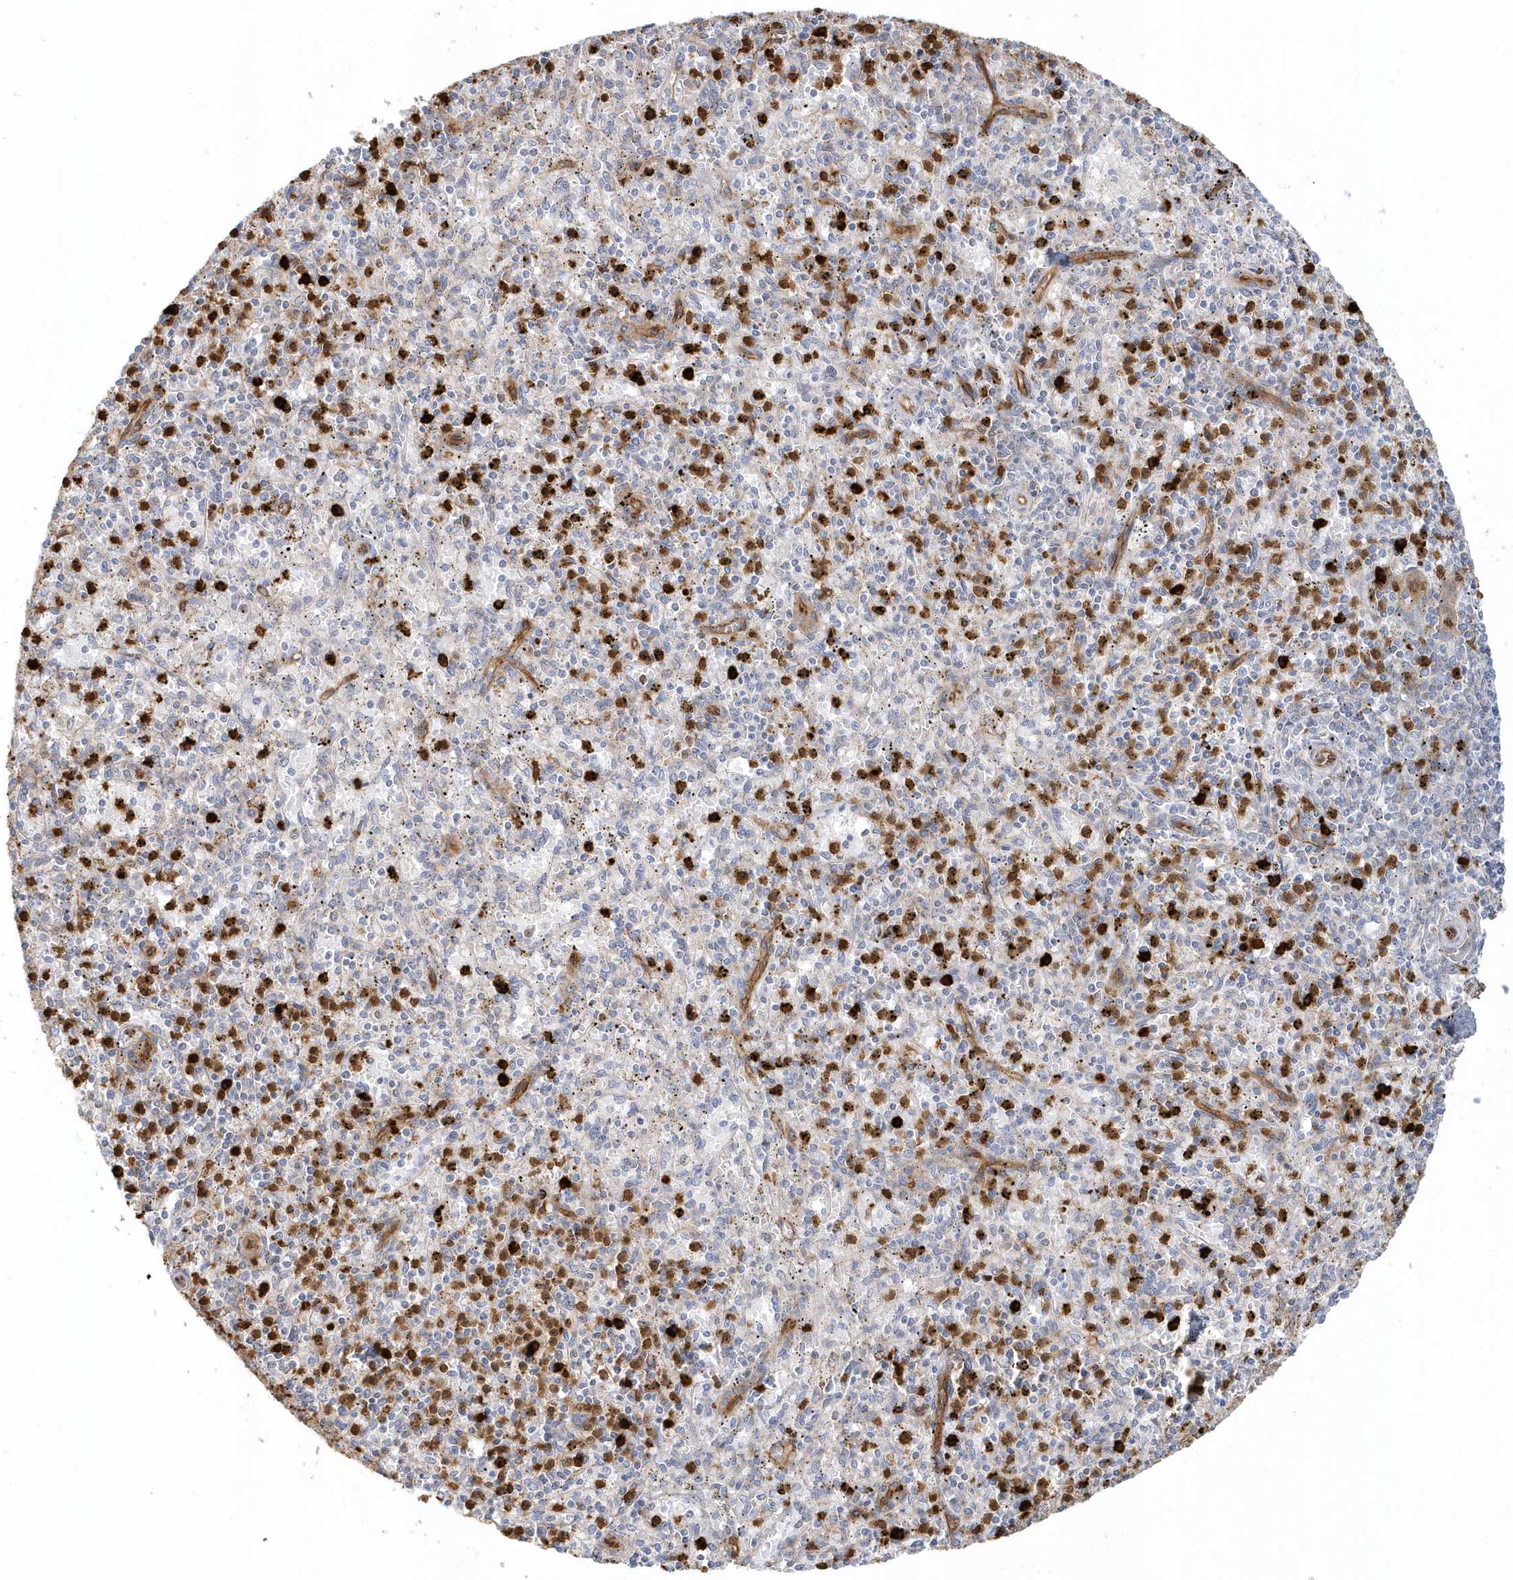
{"staining": {"intensity": "strong", "quantity": "<25%", "location": "cytoplasmic/membranous"}, "tissue": "spleen", "cell_type": "Cells in red pulp", "image_type": "normal", "snomed": [{"axis": "morphology", "description": "Normal tissue, NOS"}, {"axis": "topography", "description": "Spleen"}], "caption": "Benign spleen exhibits strong cytoplasmic/membranous staining in about <25% of cells in red pulp, visualized by immunohistochemistry. (Stains: DAB in brown, nuclei in blue, Microscopy: brightfield microscopy at high magnification).", "gene": "DNAH1", "patient": {"sex": "male", "age": 72}}